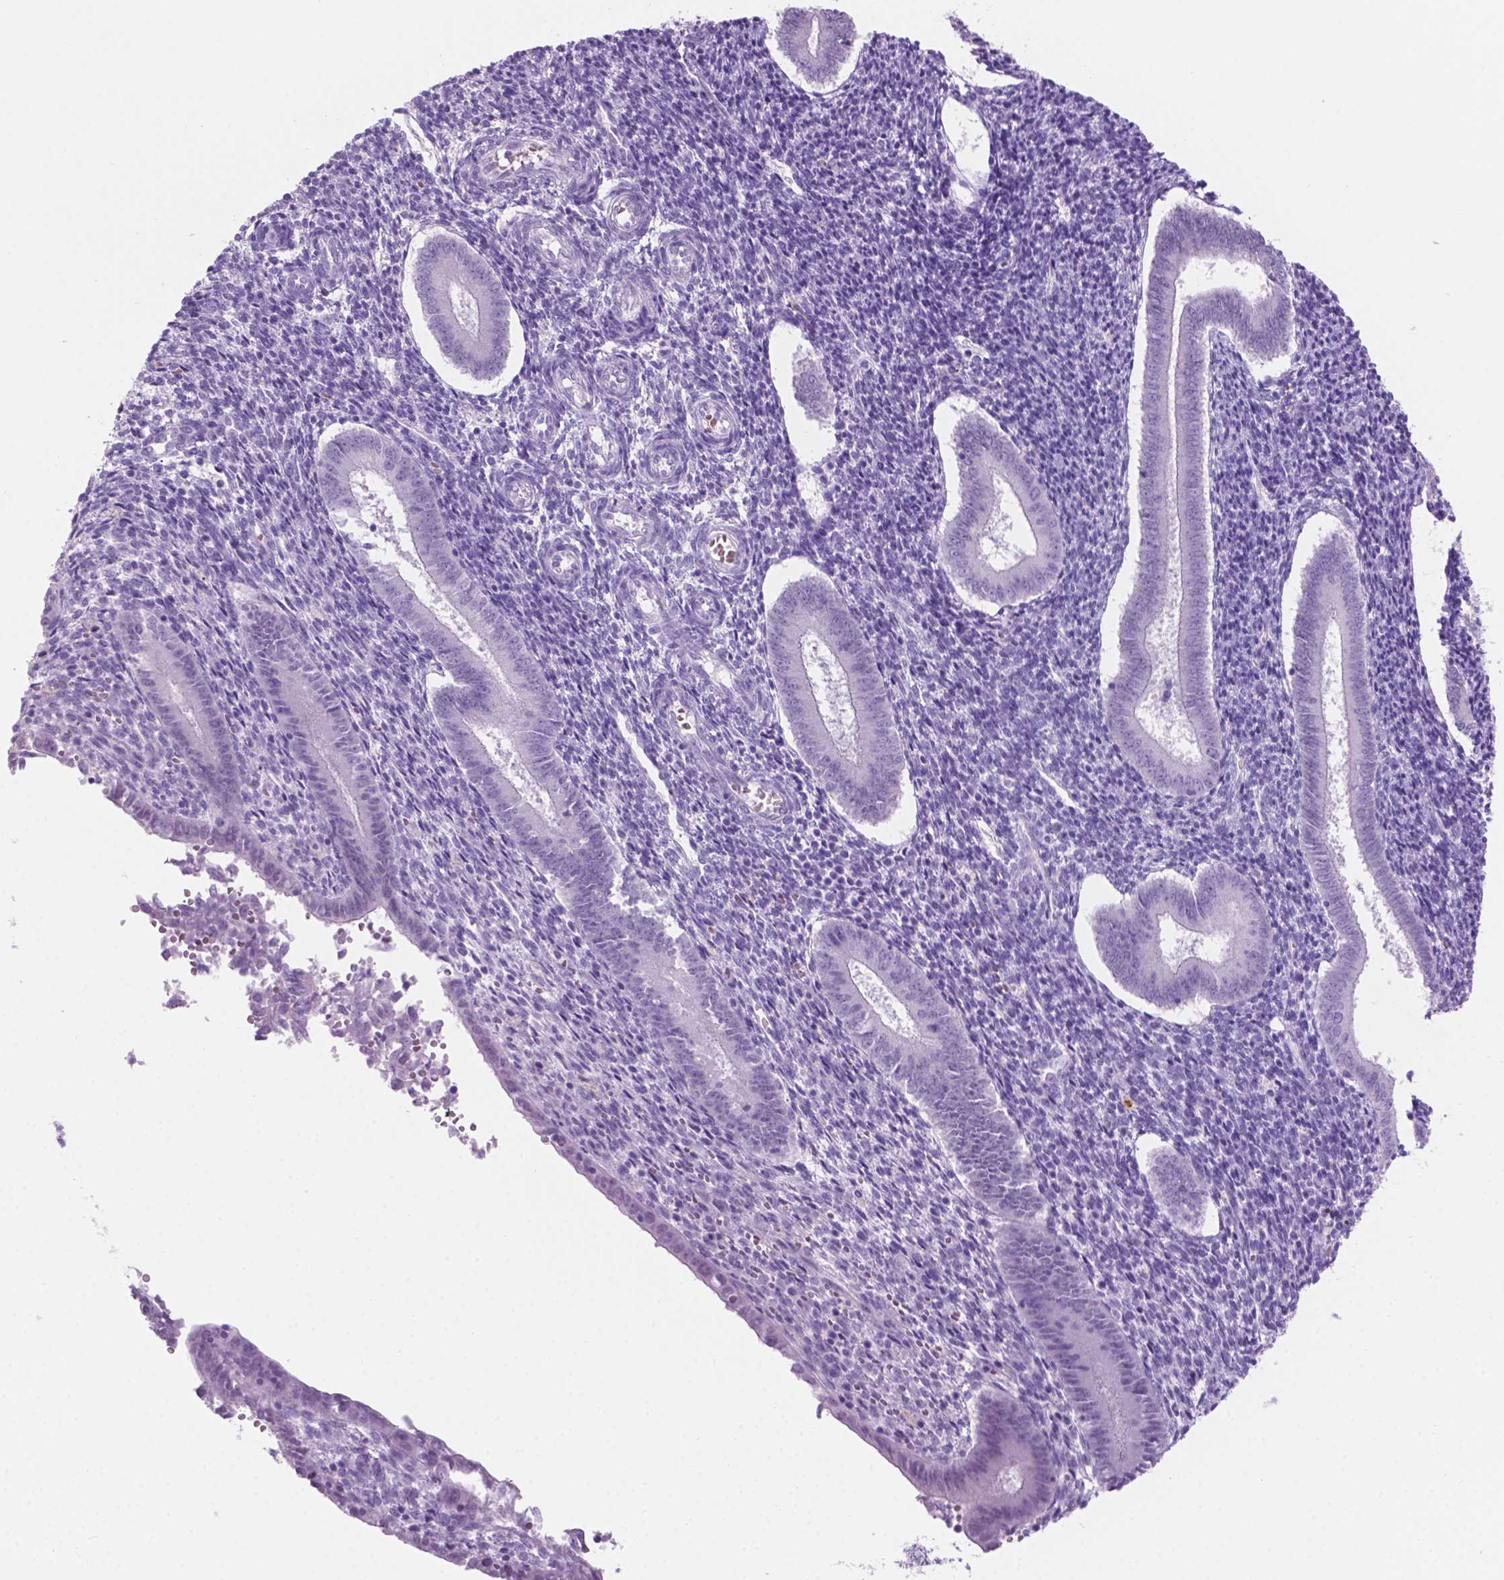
{"staining": {"intensity": "negative", "quantity": "none", "location": "none"}, "tissue": "endometrium", "cell_type": "Cells in endometrial stroma", "image_type": "normal", "snomed": [{"axis": "morphology", "description": "Normal tissue, NOS"}, {"axis": "topography", "description": "Endometrium"}], "caption": "This is an IHC histopathology image of unremarkable human endometrium. There is no staining in cells in endometrial stroma.", "gene": "GRIN2B", "patient": {"sex": "female", "age": 25}}